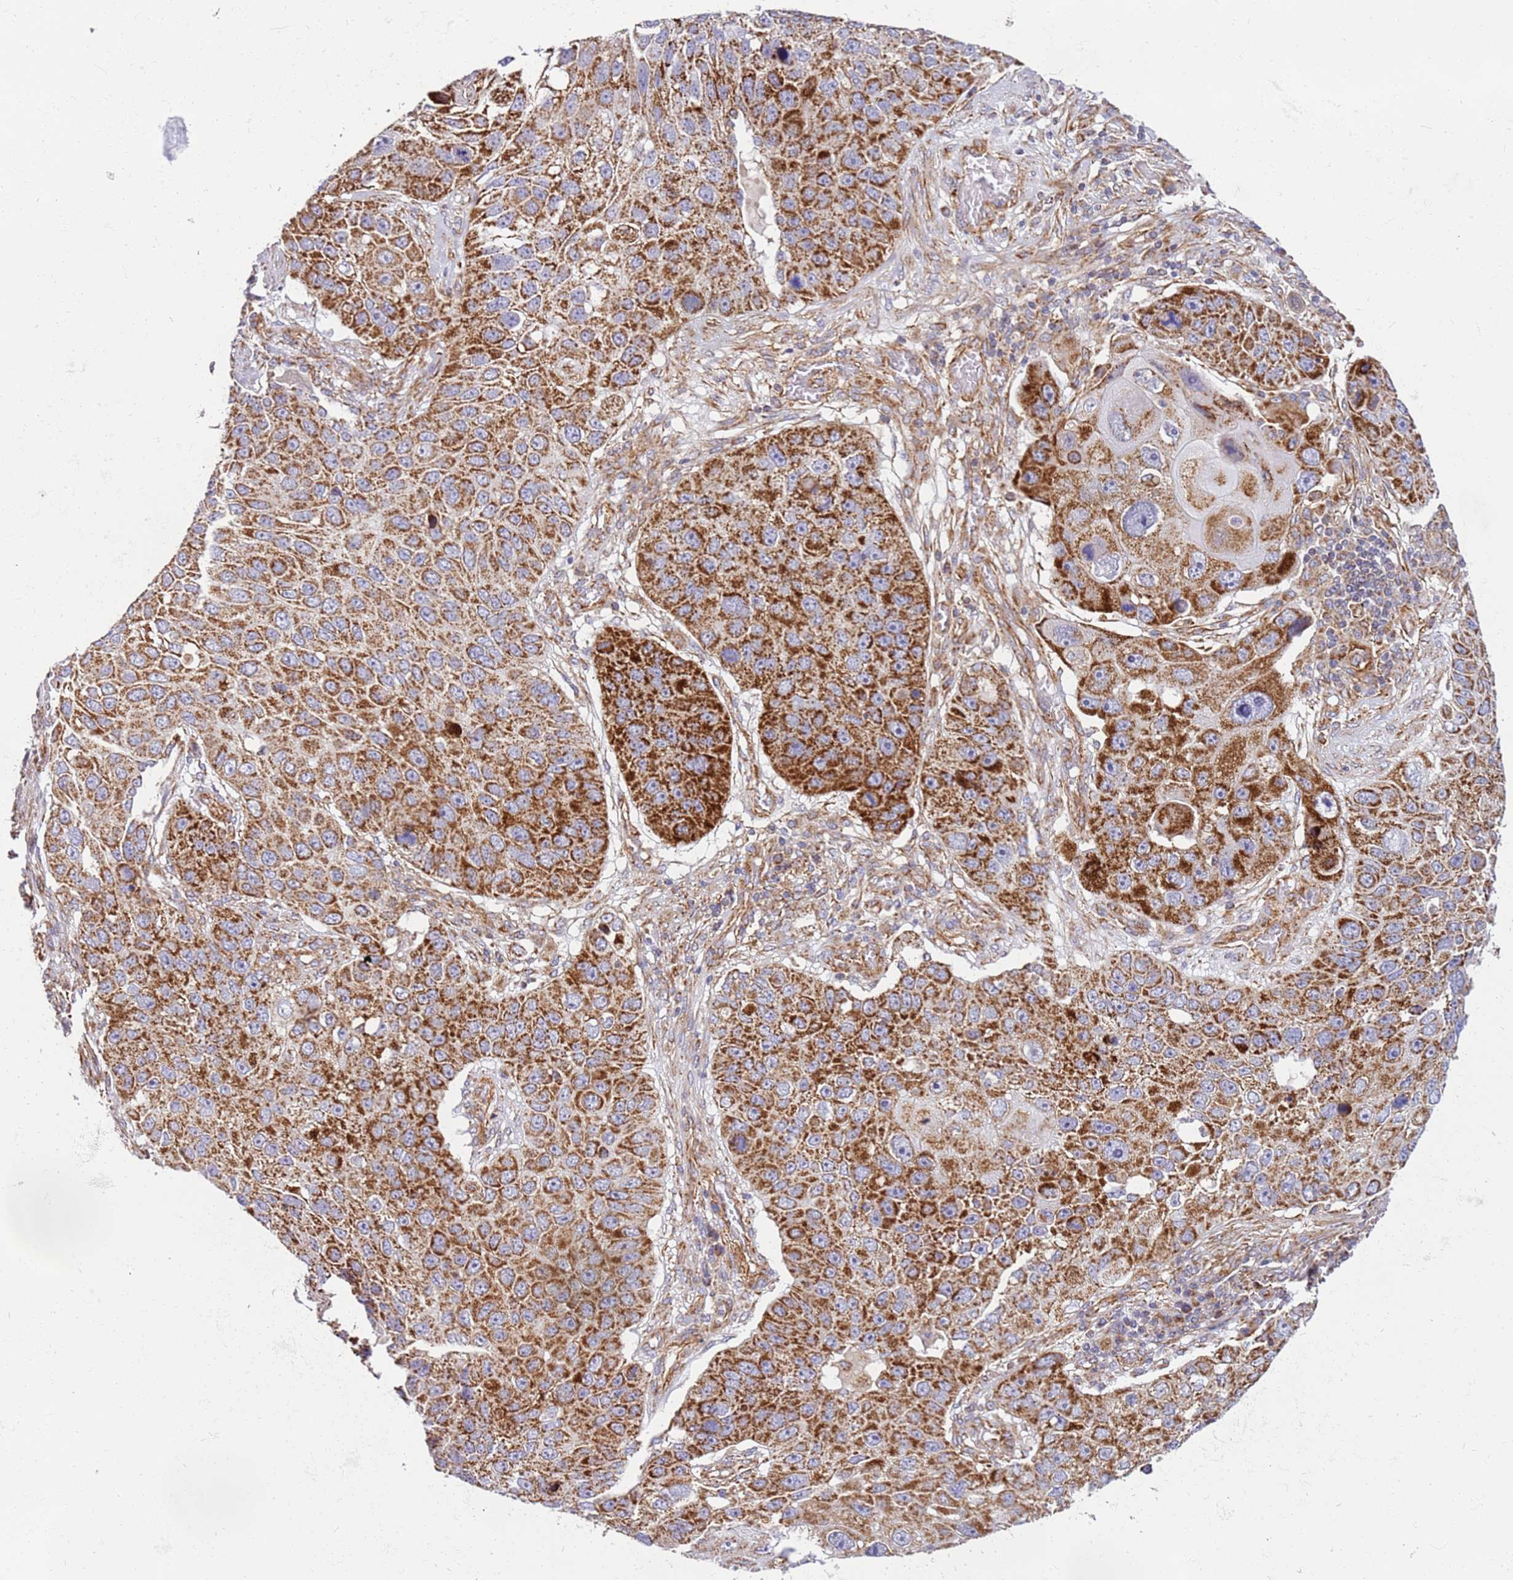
{"staining": {"intensity": "strong", "quantity": ">75%", "location": "cytoplasmic/membranous"}, "tissue": "lung cancer", "cell_type": "Tumor cells", "image_type": "cancer", "snomed": [{"axis": "morphology", "description": "Squamous cell carcinoma, NOS"}, {"axis": "topography", "description": "Lung"}], "caption": "Lung cancer (squamous cell carcinoma) stained with DAB immunohistochemistry demonstrates high levels of strong cytoplasmic/membranous staining in about >75% of tumor cells.", "gene": "MRPL20", "patient": {"sex": "male", "age": 61}}